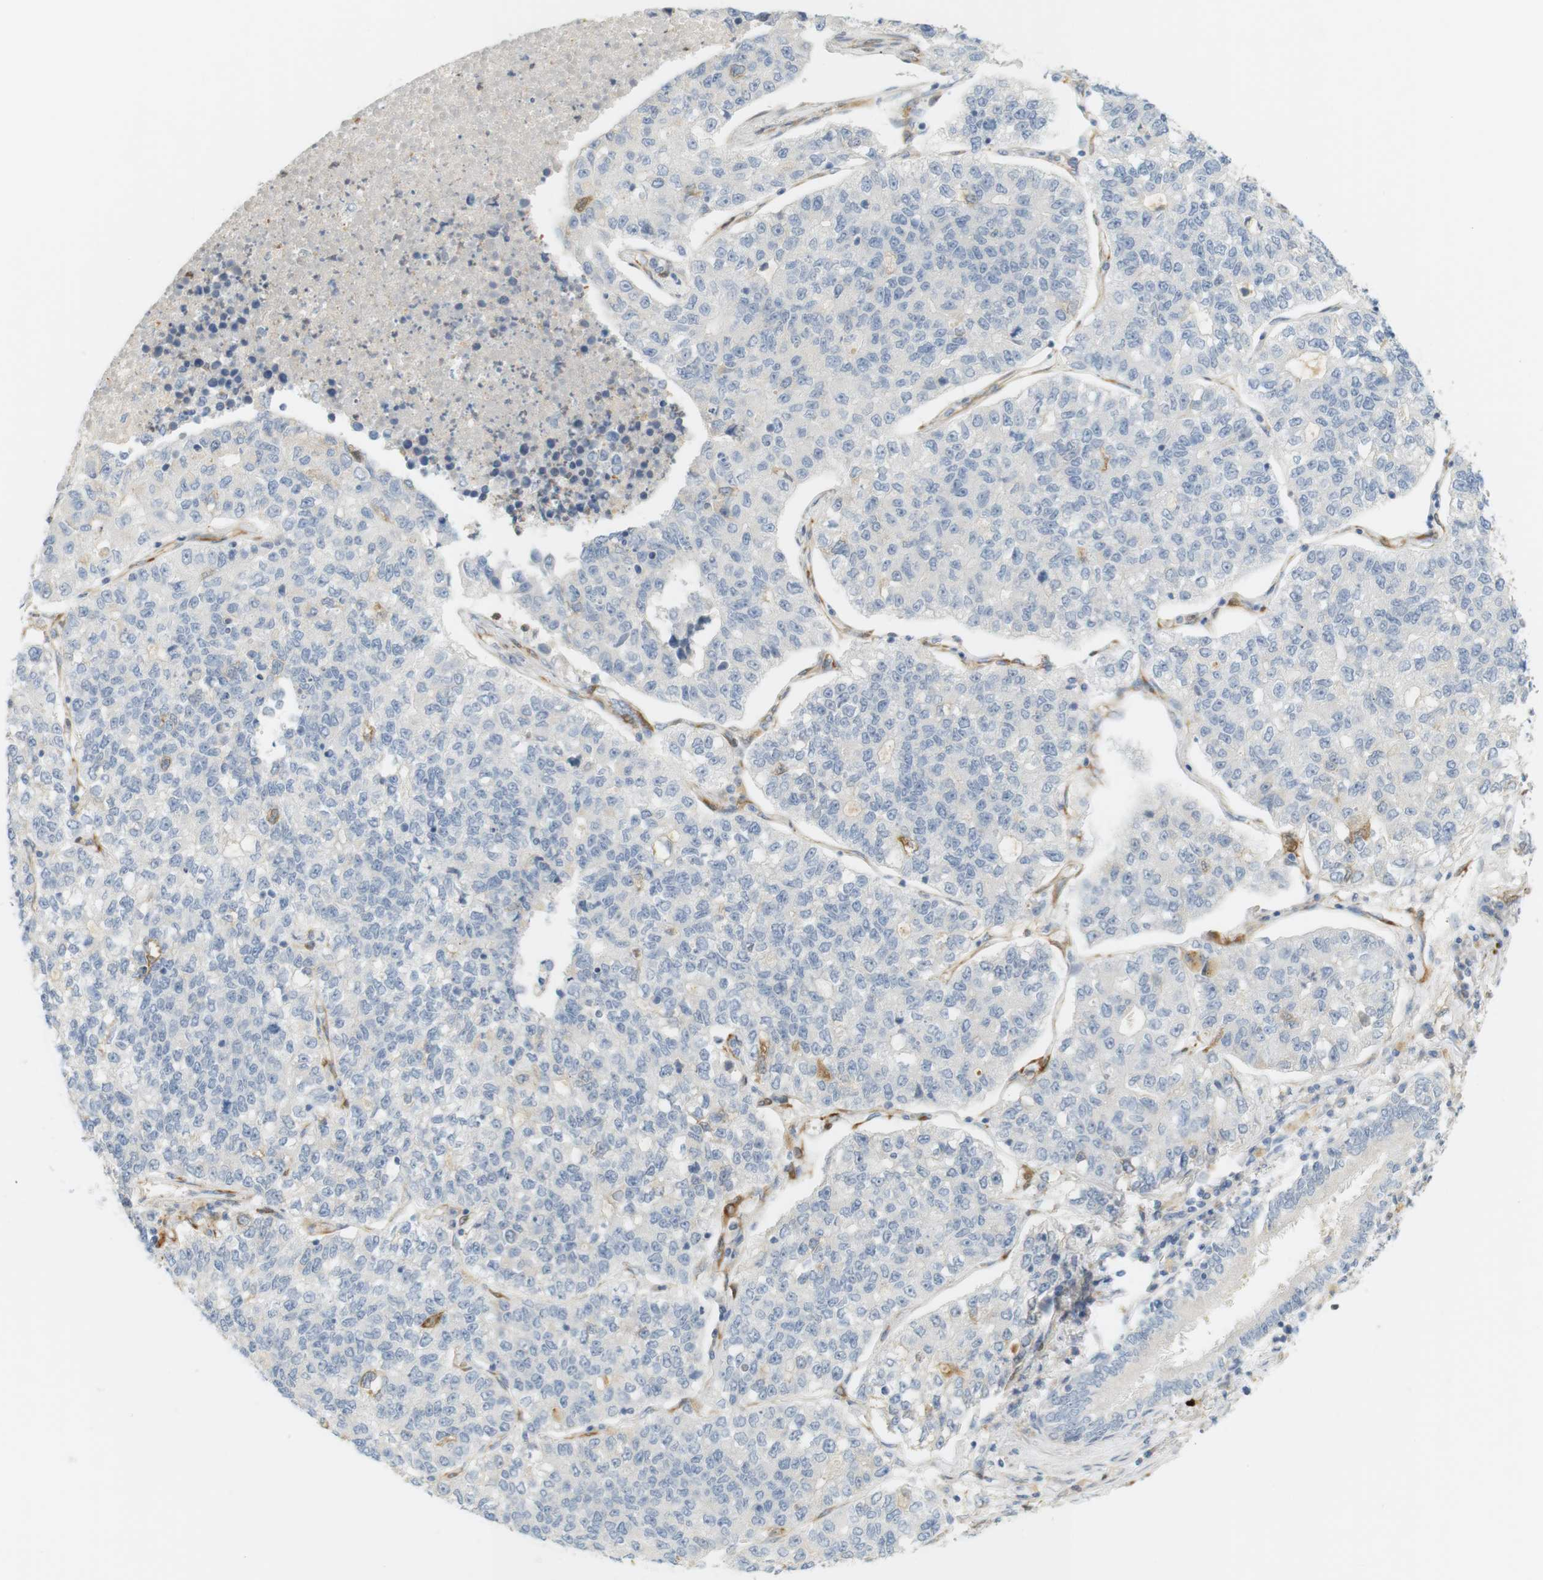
{"staining": {"intensity": "negative", "quantity": "none", "location": "none"}, "tissue": "lung cancer", "cell_type": "Tumor cells", "image_type": "cancer", "snomed": [{"axis": "morphology", "description": "Adenocarcinoma, NOS"}, {"axis": "topography", "description": "Lung"}], "caption": "Tumor cells are negative for protein expression in human adenocarcinoma (lung).", "gene": "PDE3A", "patient": {"sex": "male", "age": 49}}